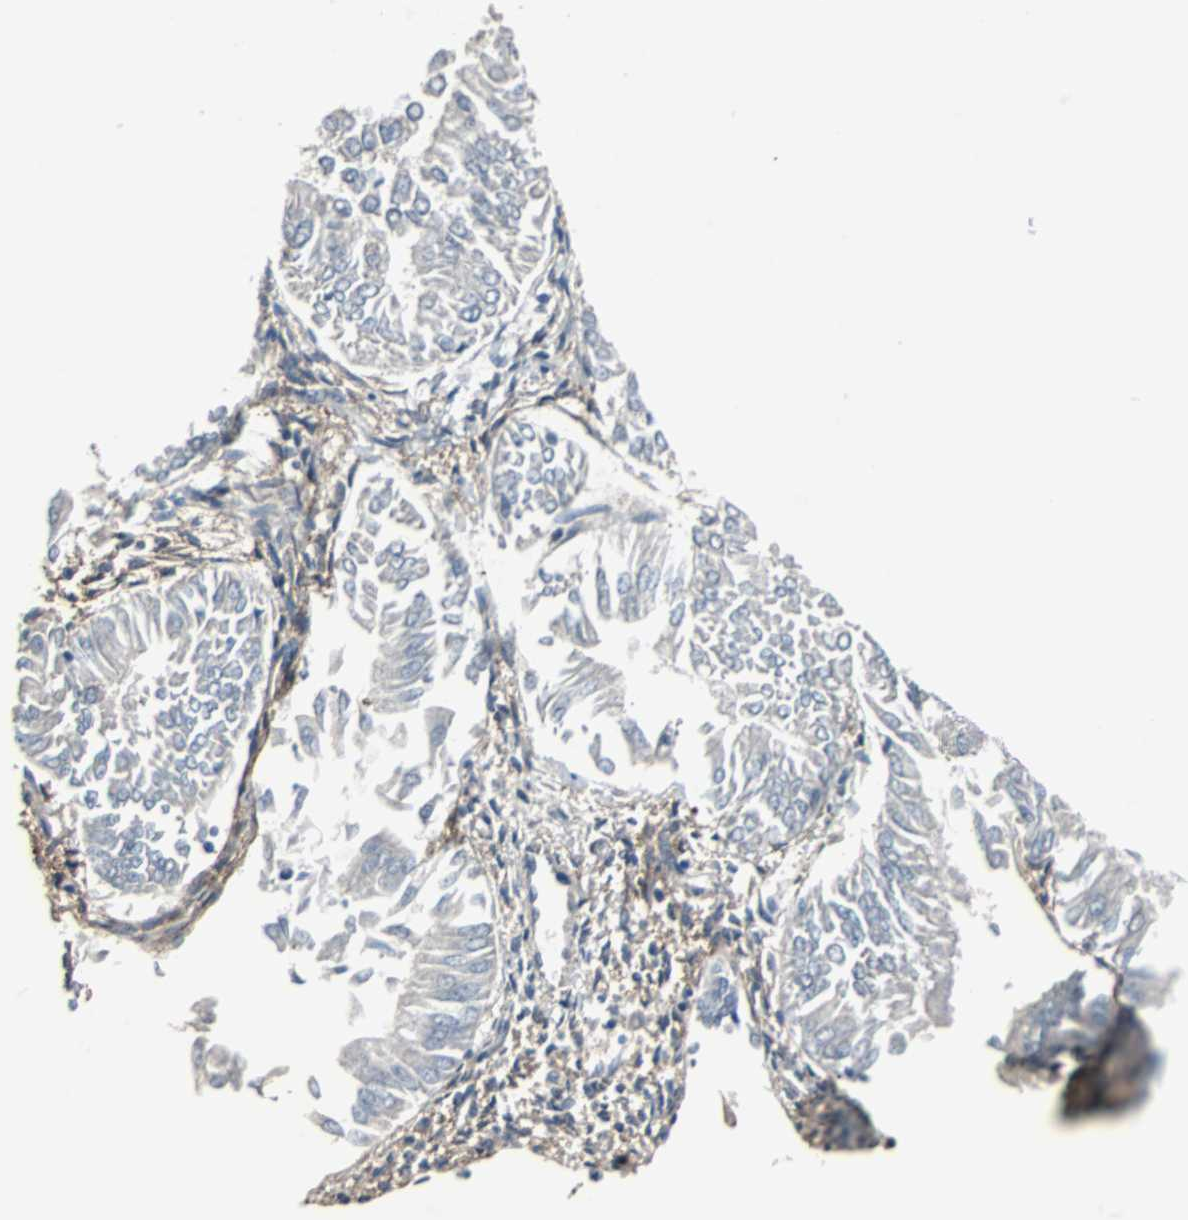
{"staining": {"intensity": "negative", "quantity": "none", "location": "none"}, "tissue": "endometrial cancer", "cell_type": "Tumor cells", "image_type": "cancer", "snomed": [{"axis": "morphology", "description": "Adenocarcinoma, NOS"}, {"axis": "topography", "description": "Endometrium"}], "caption": "Tumor cells show no significant protein positivity in adenocarcinoma (endometrial).", "gene": "MKX", "patient": {"sex": "female", "age": 53}}